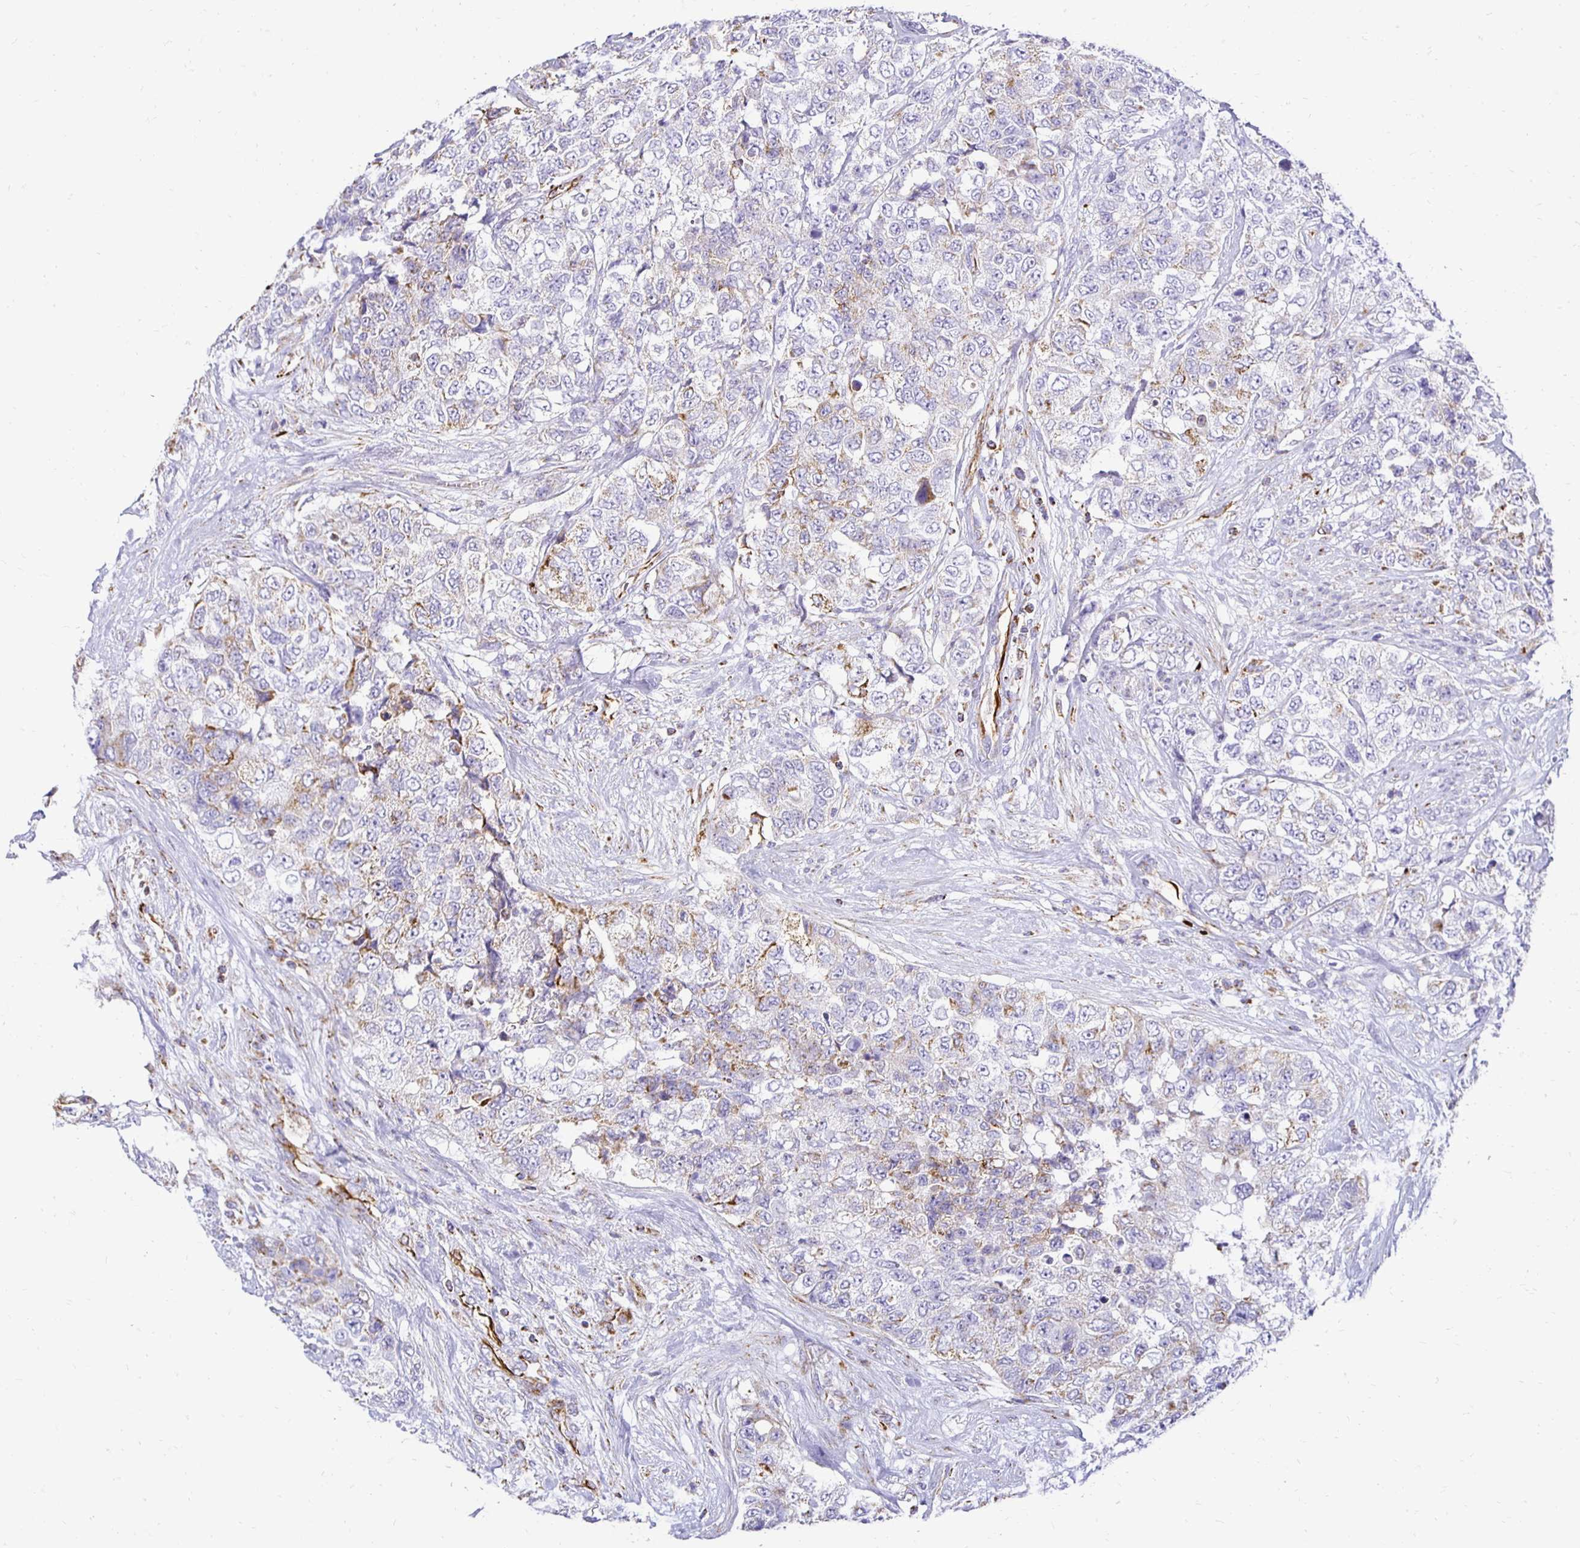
{"staining": {"intensity": "weak", "quantity": "<25%", "location": "cytoplasmic/membranous"}, "tissue": "urothelial cancer", "cell_type": "Tumor cells", "image_type": "cancer", "snomed": [{"axis": "morphology", "description": "Urothelial carcinoma, High grade"}, {"axis": "topography", "description": "Urinary bladder"}], "caption": "The image demonstrates no significant staining in tumor cells of urothelial cancer.", "gene": "PLAAT2", "patient": {"sex": "female", "age": 78}}